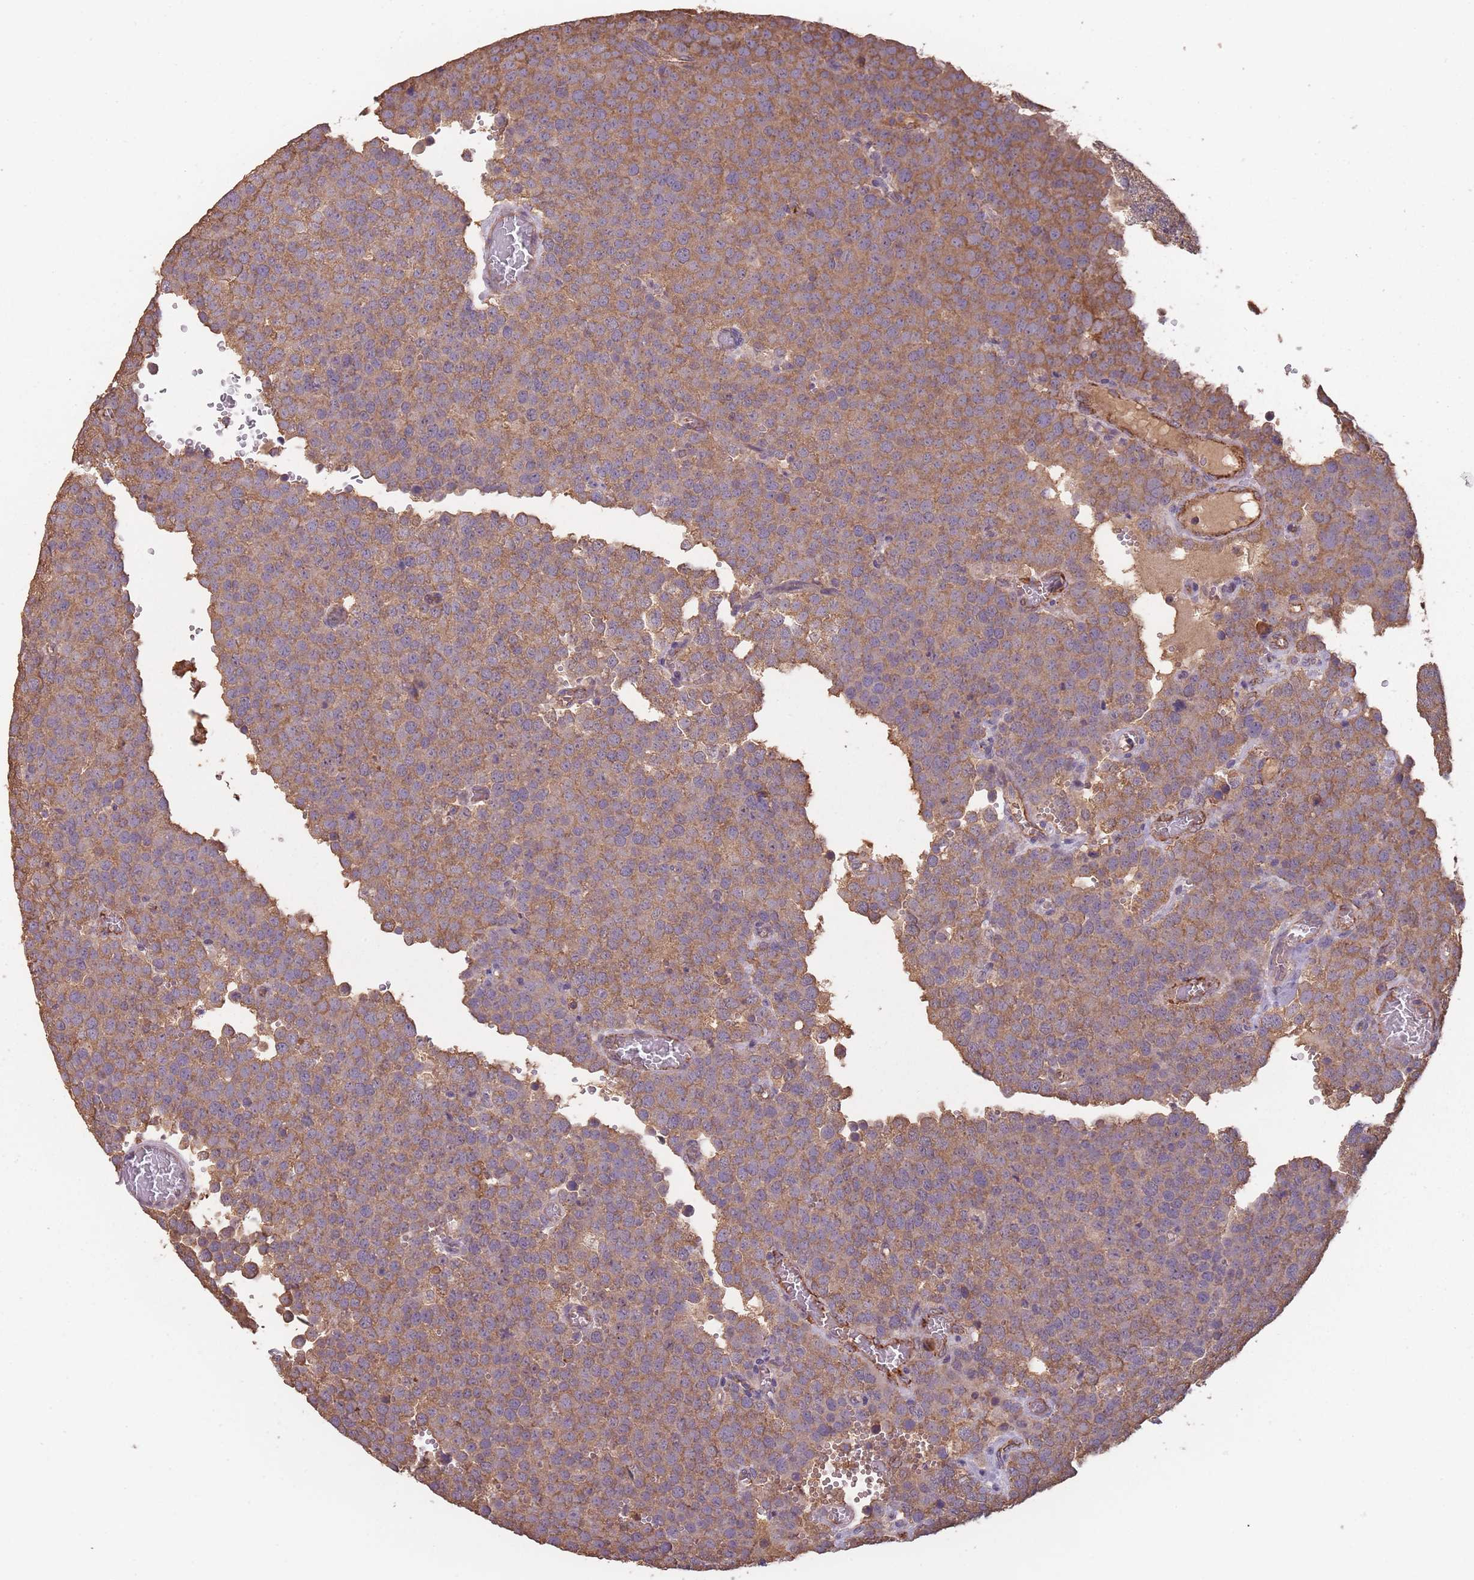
{"staining": {"intensity": "moderate", "quantity": ">75%", "location": "cytoplasmic/membranous"}, "tissue": "testis cancer", "cell_type": "Tumor cells", "image_type": "cancer", "snomed": [{"axis": "morphology", "description": "Normal tissue, NOS"}, {"axis": "morphology", "description": "Seminoma, NOS"}, {"axis": "topography", "description": "Testis"}], "caption": "Immunohistochemical staining of seminoma (testis) demonstrates medium levels of moderate cytoplasmic/membranous positivity in about >75% of tumor cells. The staining was performed using DAB to visualize the protein expression in brown, while the nuclei were stained in blue with hematoxylin (Magnification: 20x).", "gene": "SANBR", "patient": {"sex": "male", "age": 71}}